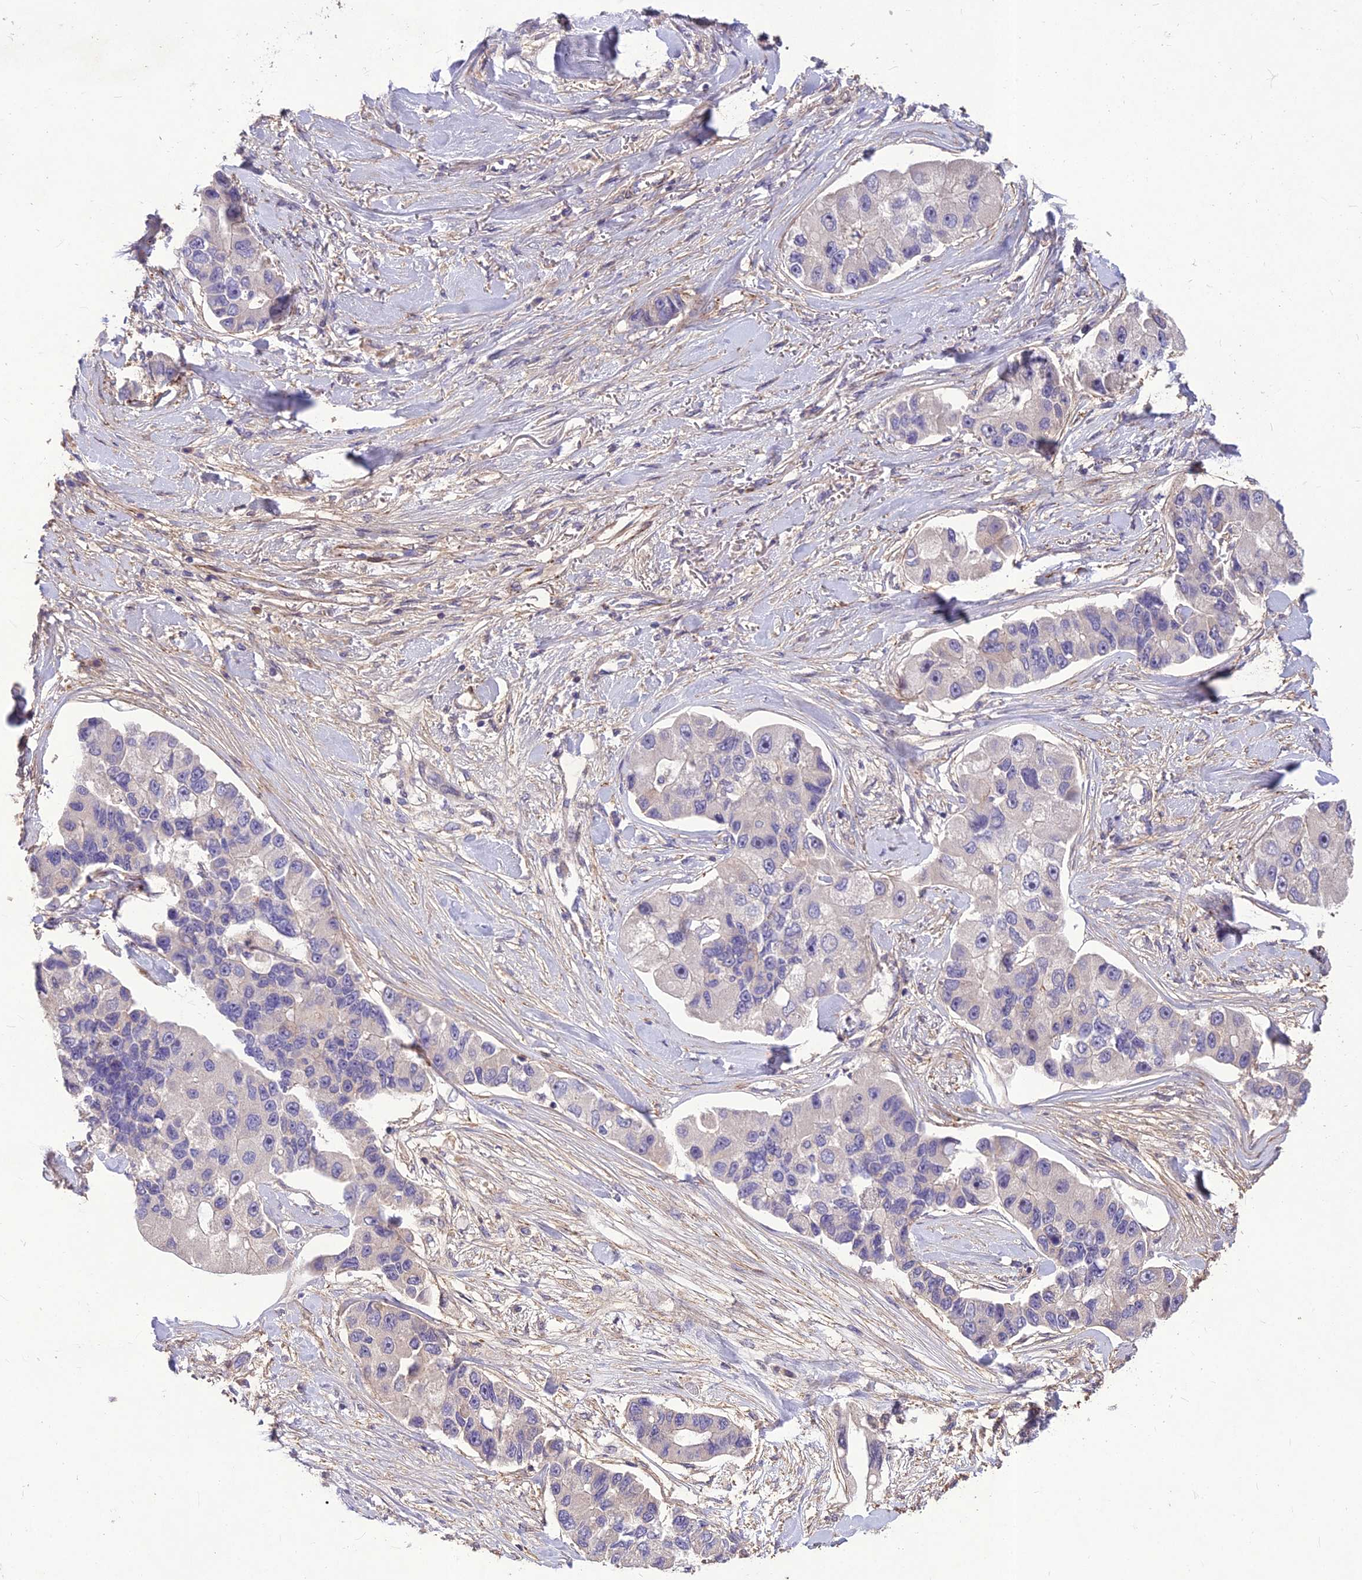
{"staining": {"intensity": "negative", "quantity": "none", "location": "none"}, "tissue": "lung cancer", "cell_type": "Tumor cells", "image_type": "cancer", "snomed": [{"axis": "morphology", "description": "Adenocarcinoma, NOS"}, {"axis": "topography", "description": "Lung"}], "caption": "A high-resolution image shows IHC staining of adenocarcinoma (lung), which demonstrates no significant staining in tumor cells.", "gene": "CLUH", "patient": {"sex": "female", "age": 54}}